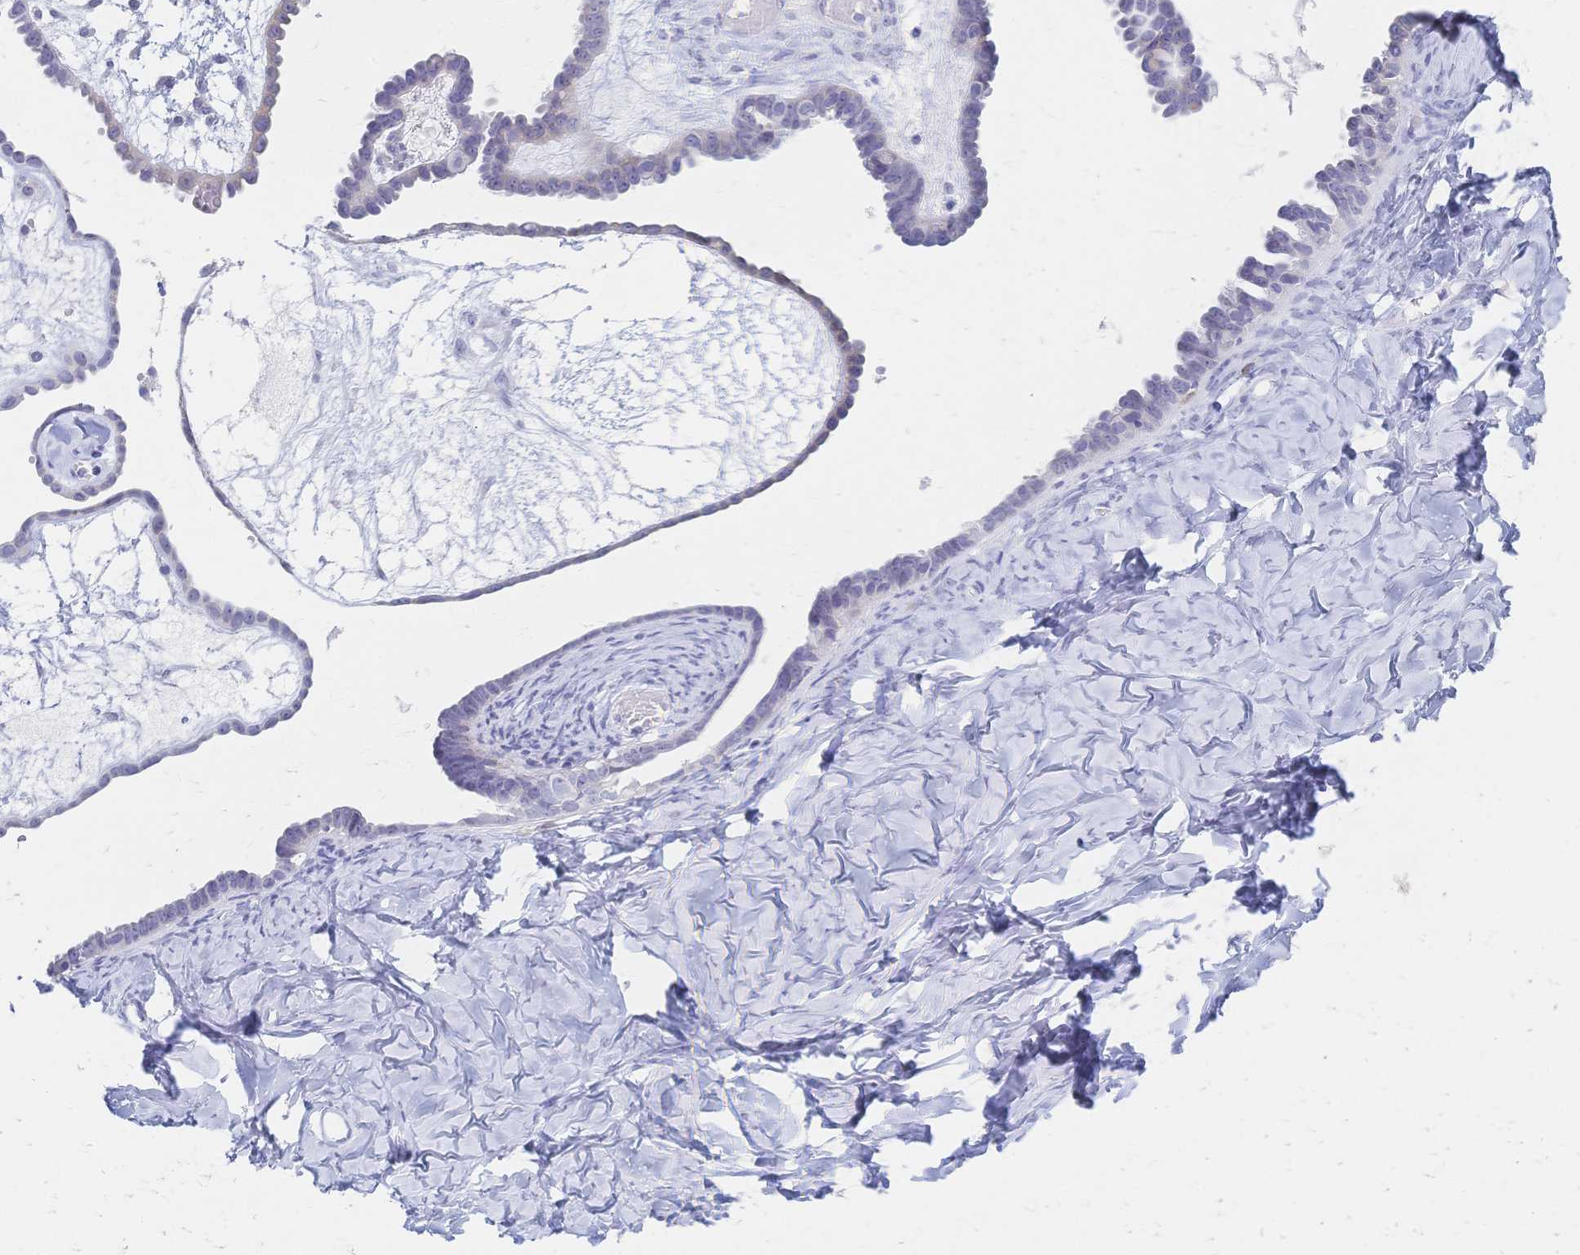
{"staining": {"intensity": "negative", "quantity": "none", "location": "none"}, "tissue": "ovarian cancer", "cell_type": "Tumor cells", "image_type": "cancer", "snomed": [{"axis": "morphology", "description": "Cystadenocarcinoma, serous, NOS"}, {"axis": "topography", "description": "Ovary"}], "caption": "Image shows no significant protein expression in tumor cells of serous cystadenocarcinoma (ovarian).", "gene": "CYB5A", "patient": {"sex": "female", "age": 69}}